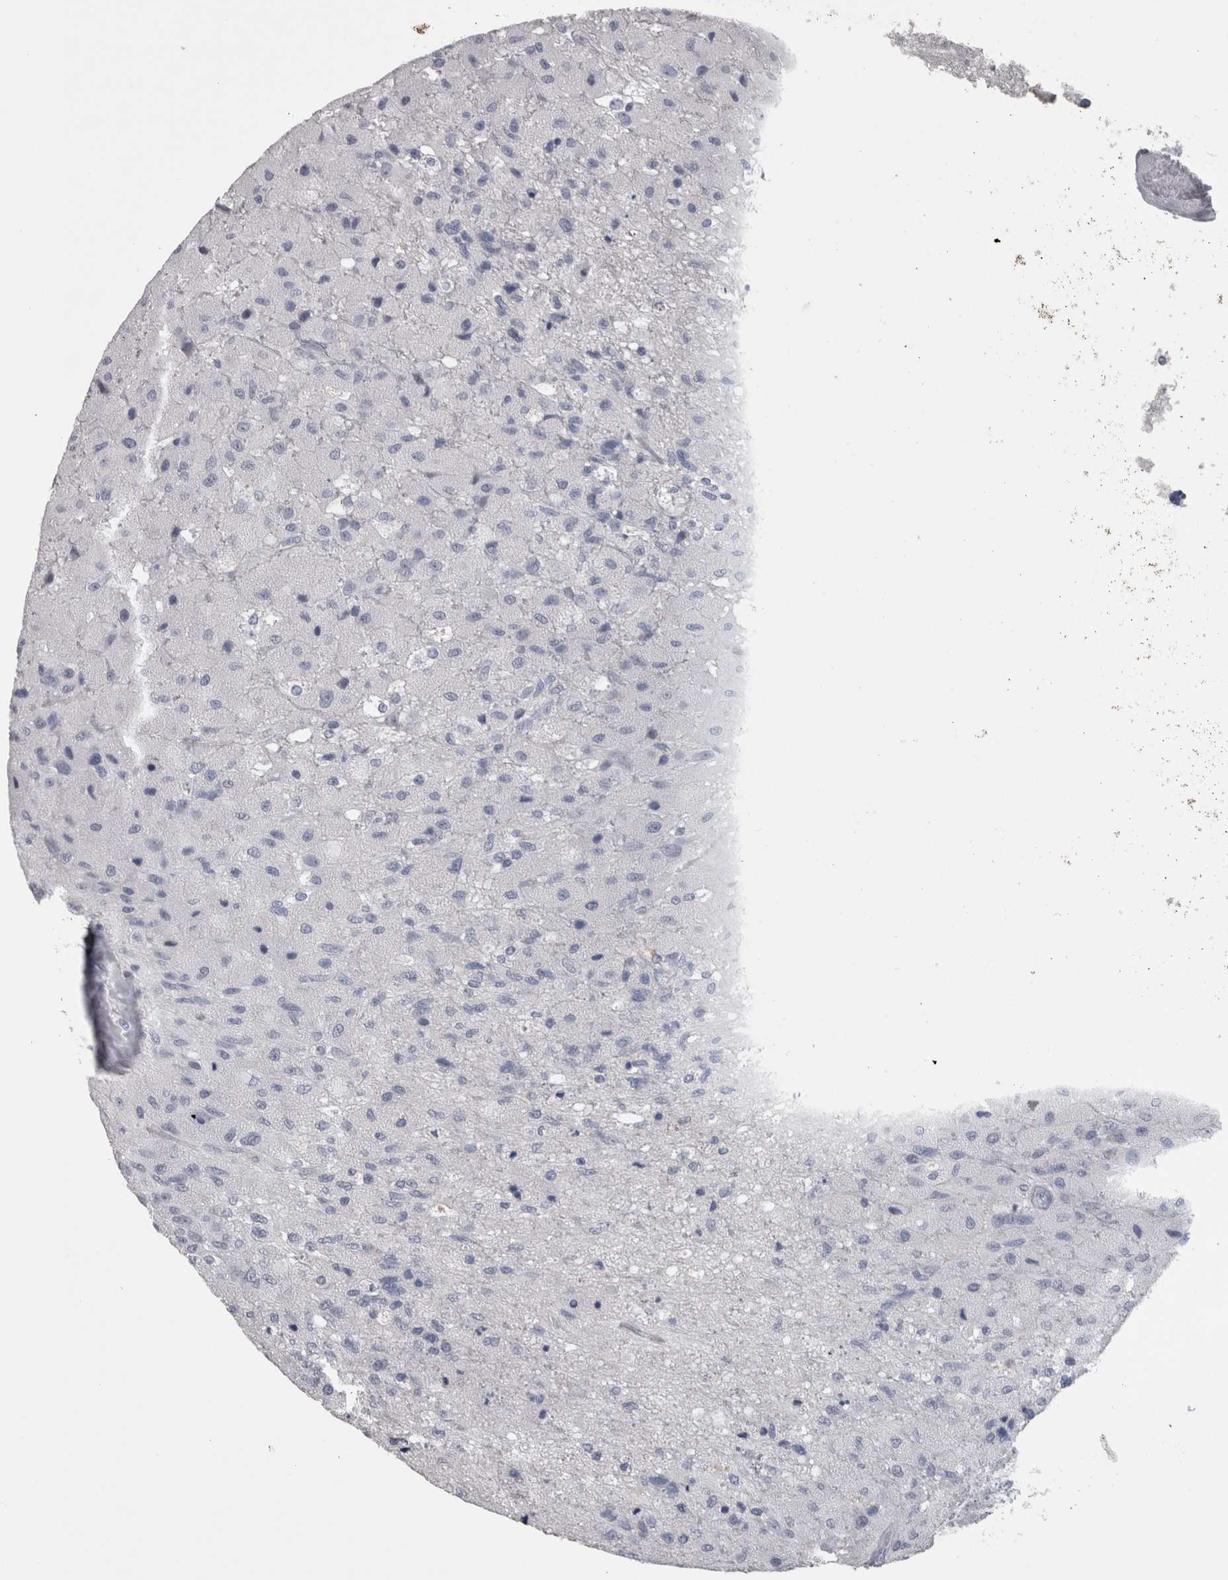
{"staining": {"intensity": "negative", "quantity": "none", "location": "none"}, "tissue": "glioma", "cell_type": "Tumor cells", "image_type": "cancer", "snomed": [{"axis": "morphology", "description": "Normal tissue, NOS"}, {"axis": "morphology", "description": "Glioma, malignant, High grade"}, {"axis": "topography", "description": "Cerebral cortex"}], "caption": "Tumor cells are negative for protein expression in human glioma. Brightfield microscopy of IHC stained with DAB (brown) and hematoxylin (blue), captured at high magnification.", "gene": "CA8", "patient": {"sex": "male", "age": 77}}